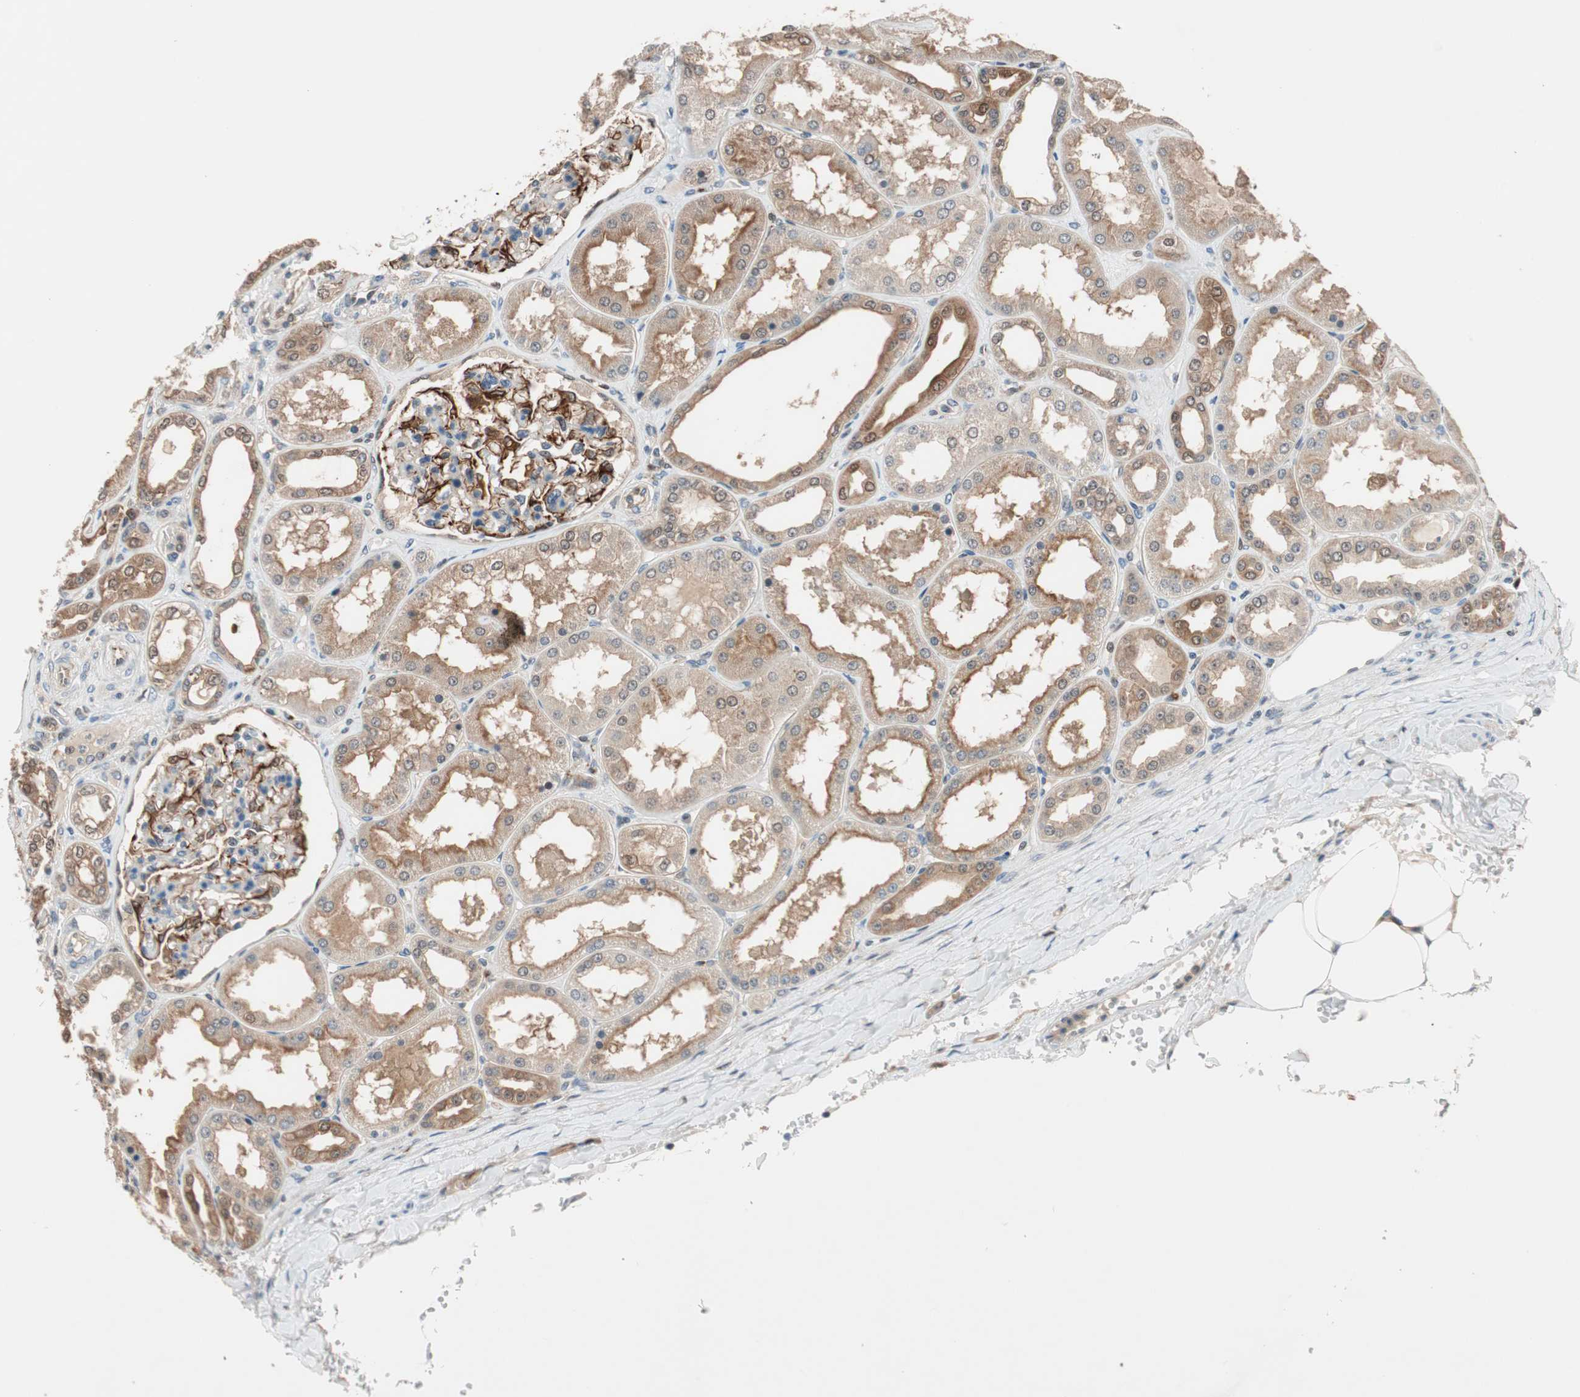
{"staining": {"intensity": "strong", "quantity": ">75%", "location": "cytoplasmic/membranous"}, "tissue": "kidney", "cell_type": "Cells in glomeruli", "image_type": "normal", "snomed": [{"axis": "morphology", "description": "Normal tissue, NOS"}, {"axis": "topography", "description": "Kidney"}], "caption": "Cells in glomeruli display high levels of strong cytoplasmic/membranous staining in about >75% of cells in unremarkable kidney.", "gene": "P3R3URF", "patient": {"sex": "female", "age": 56}}